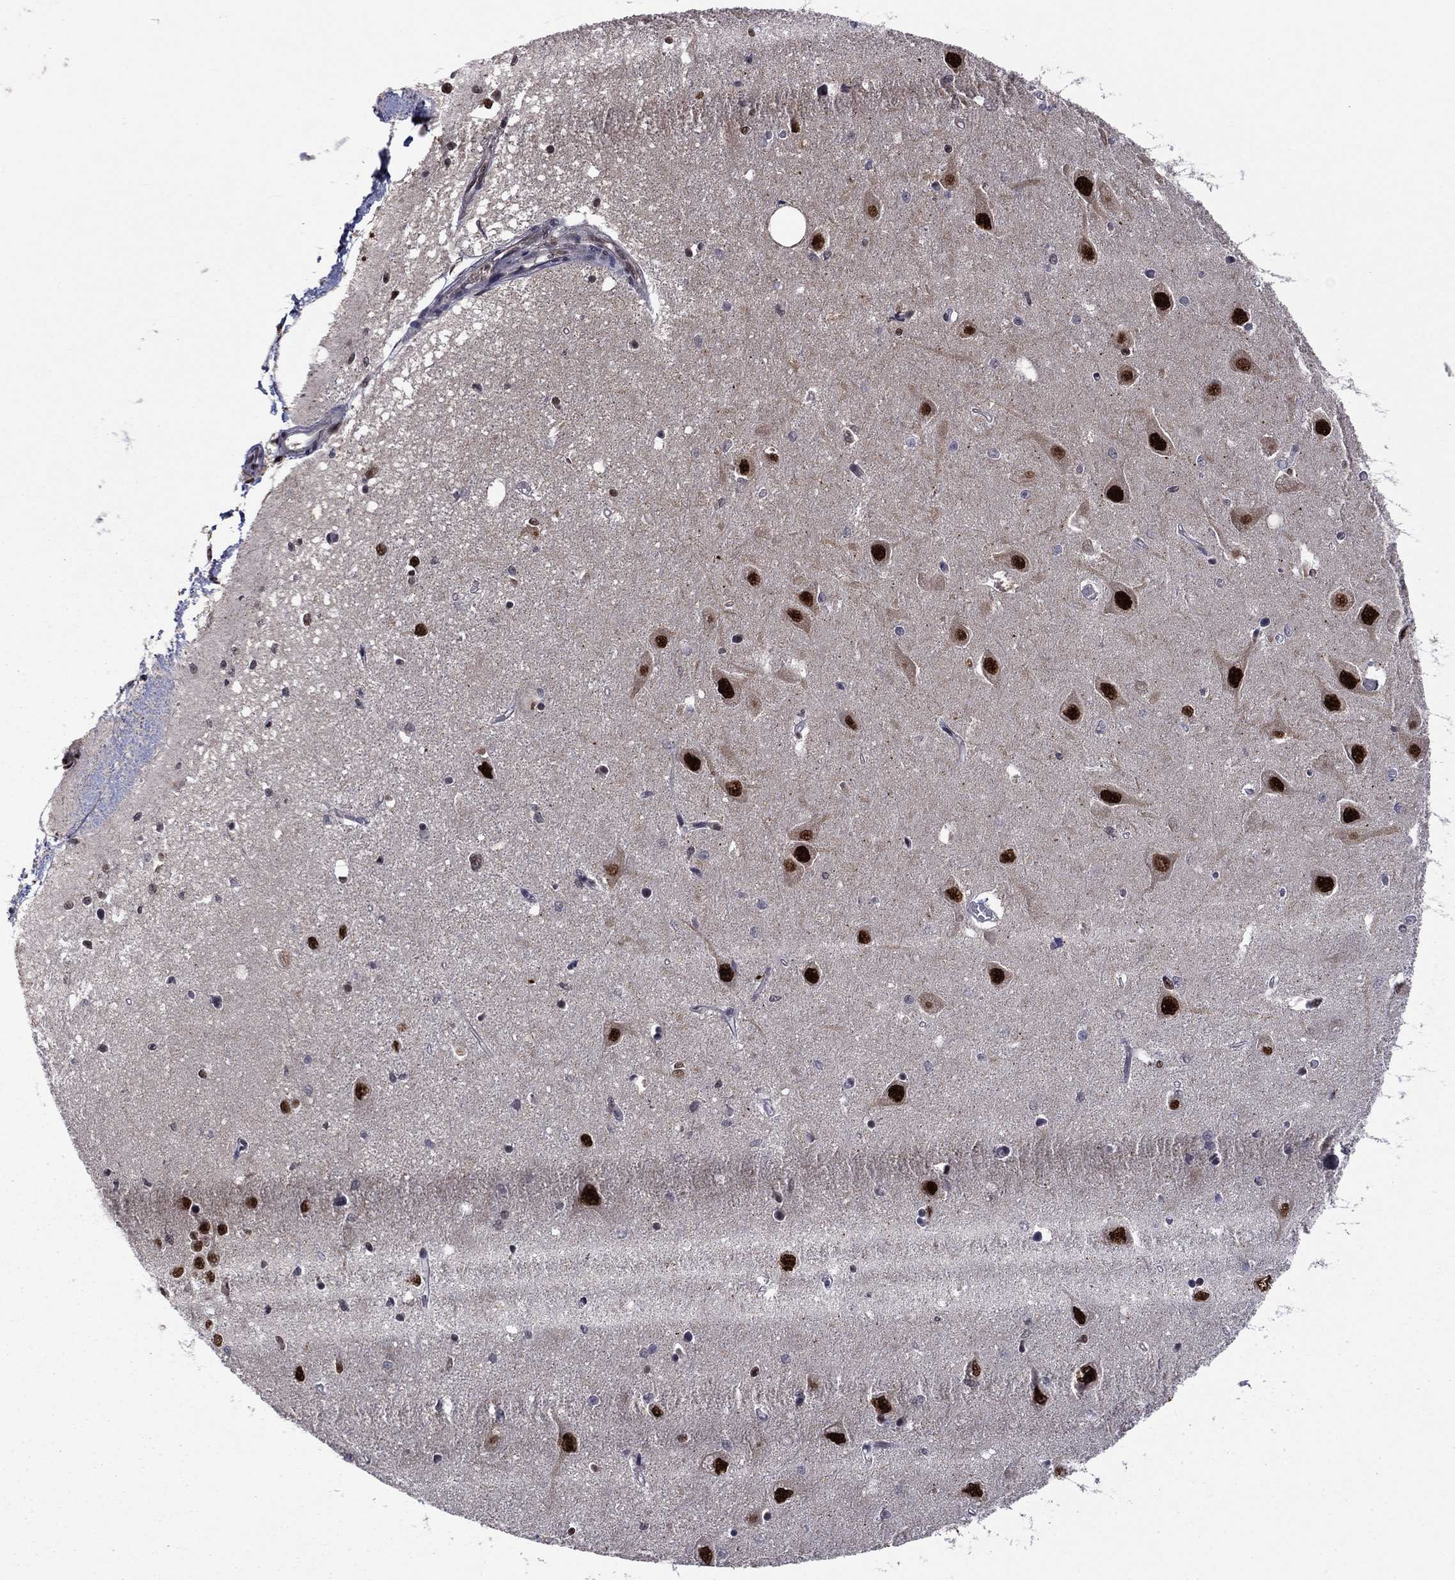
{"staining": {"intensity": "moderate", "quantity": "<25%", "location": "nuclear"}, "tissue": "hippocampus", "cell_type": "Glial cells", "image_type": "normal", "snomed": [{"axis": "morphology", "description": "Normal tissue, NOS"}, {"axis": "topography", "description": "Hippocampus"}], "caption": "Immunohistochemical staining of normal hippocampus demonstrates low levels of moderate nuclear positivity in approximately <25% of glial cells. Nuclei are stained in blue.", "gene": "PSMD2", "patient": {"sex": "female", "age": 64}}